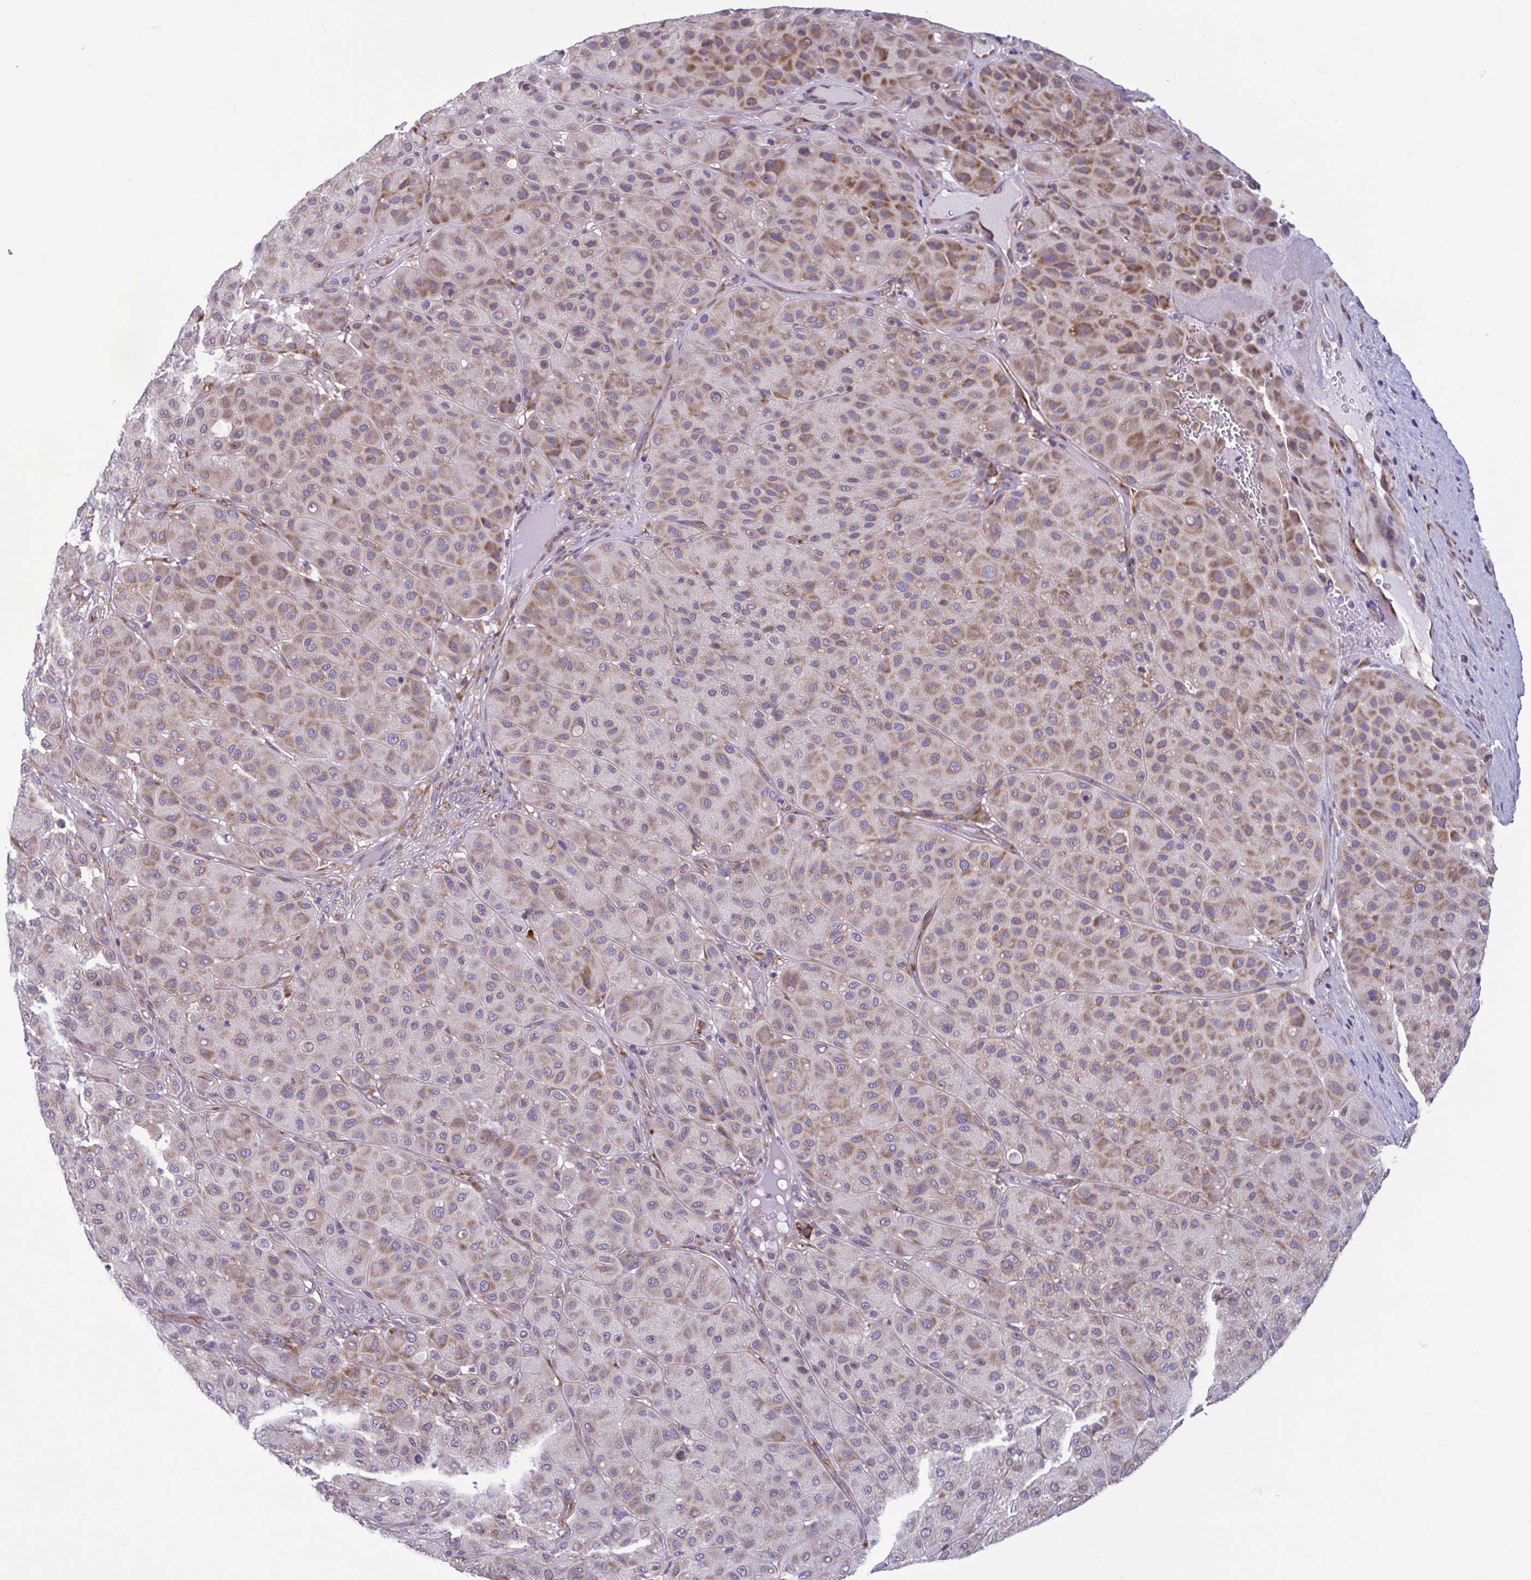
{"staining": {"intensity": "moderate", "quantity": ">75%", "location": "cytoplasmic/membranous"}, "tissue": "melanoma", "cell_type": "Tumor cells", "image_type": "cancer", "snomed": [{"axis": "morphology", "description": "Malignant melanoma, Metastatic site"}, {"axis": "topography", "description": "Smooth muscle"}], "caption": "Immunohistochemistry of human melanoma reveals medium levels of moderate cytoplasmic/membranous positivity in approximately >75% of tumor cells. The staining was performed using DAB, with brown indicating positive protein expression. Nuclei are stained blue with hematoxylin.", "gene": "RPS16", "patient": {"sex": "male", "age": 41}}